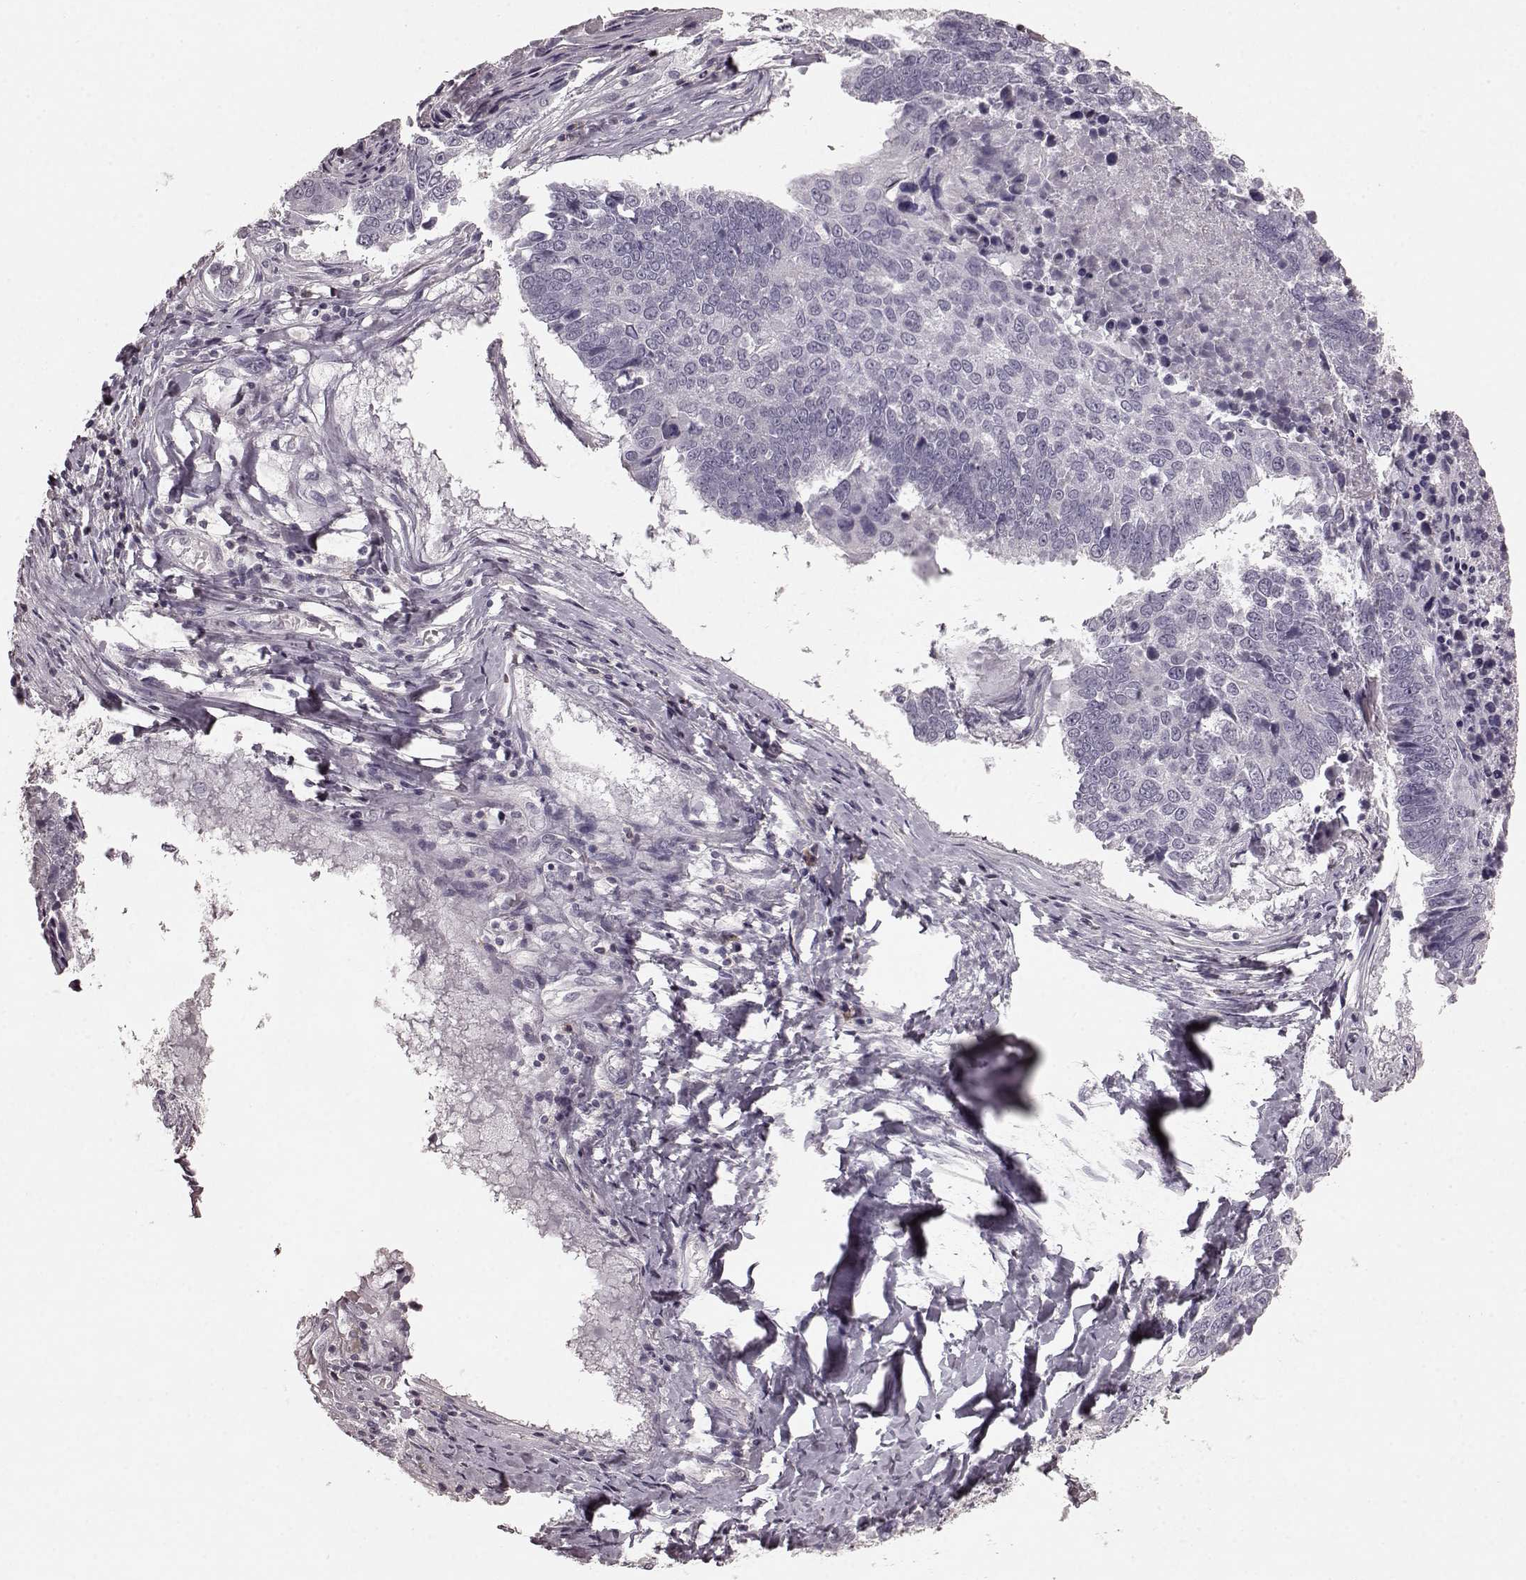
{"staining": {"intensity": "negative", "quantity": "none", "location": "none"}, "tissue": "lung cancer", "cell_type": "Tumor cells", "image_type": "cancer", "snomed": [{"axis": "morphology", "description": "Squamous cell carcinoma, NOS"}, {"axis": "topography", "description": "Lung"}], "caption": "An image of human lung squamous cell carcinoma is negative for staining in tumor cells. The staining was performed using DAB to visualize the protein expression in brown, while the nuclei were stained in blue with hematoxylin (Magnification: 20x).", "gene": "CD28", "patient": {"sex": "male", "age": 73}}